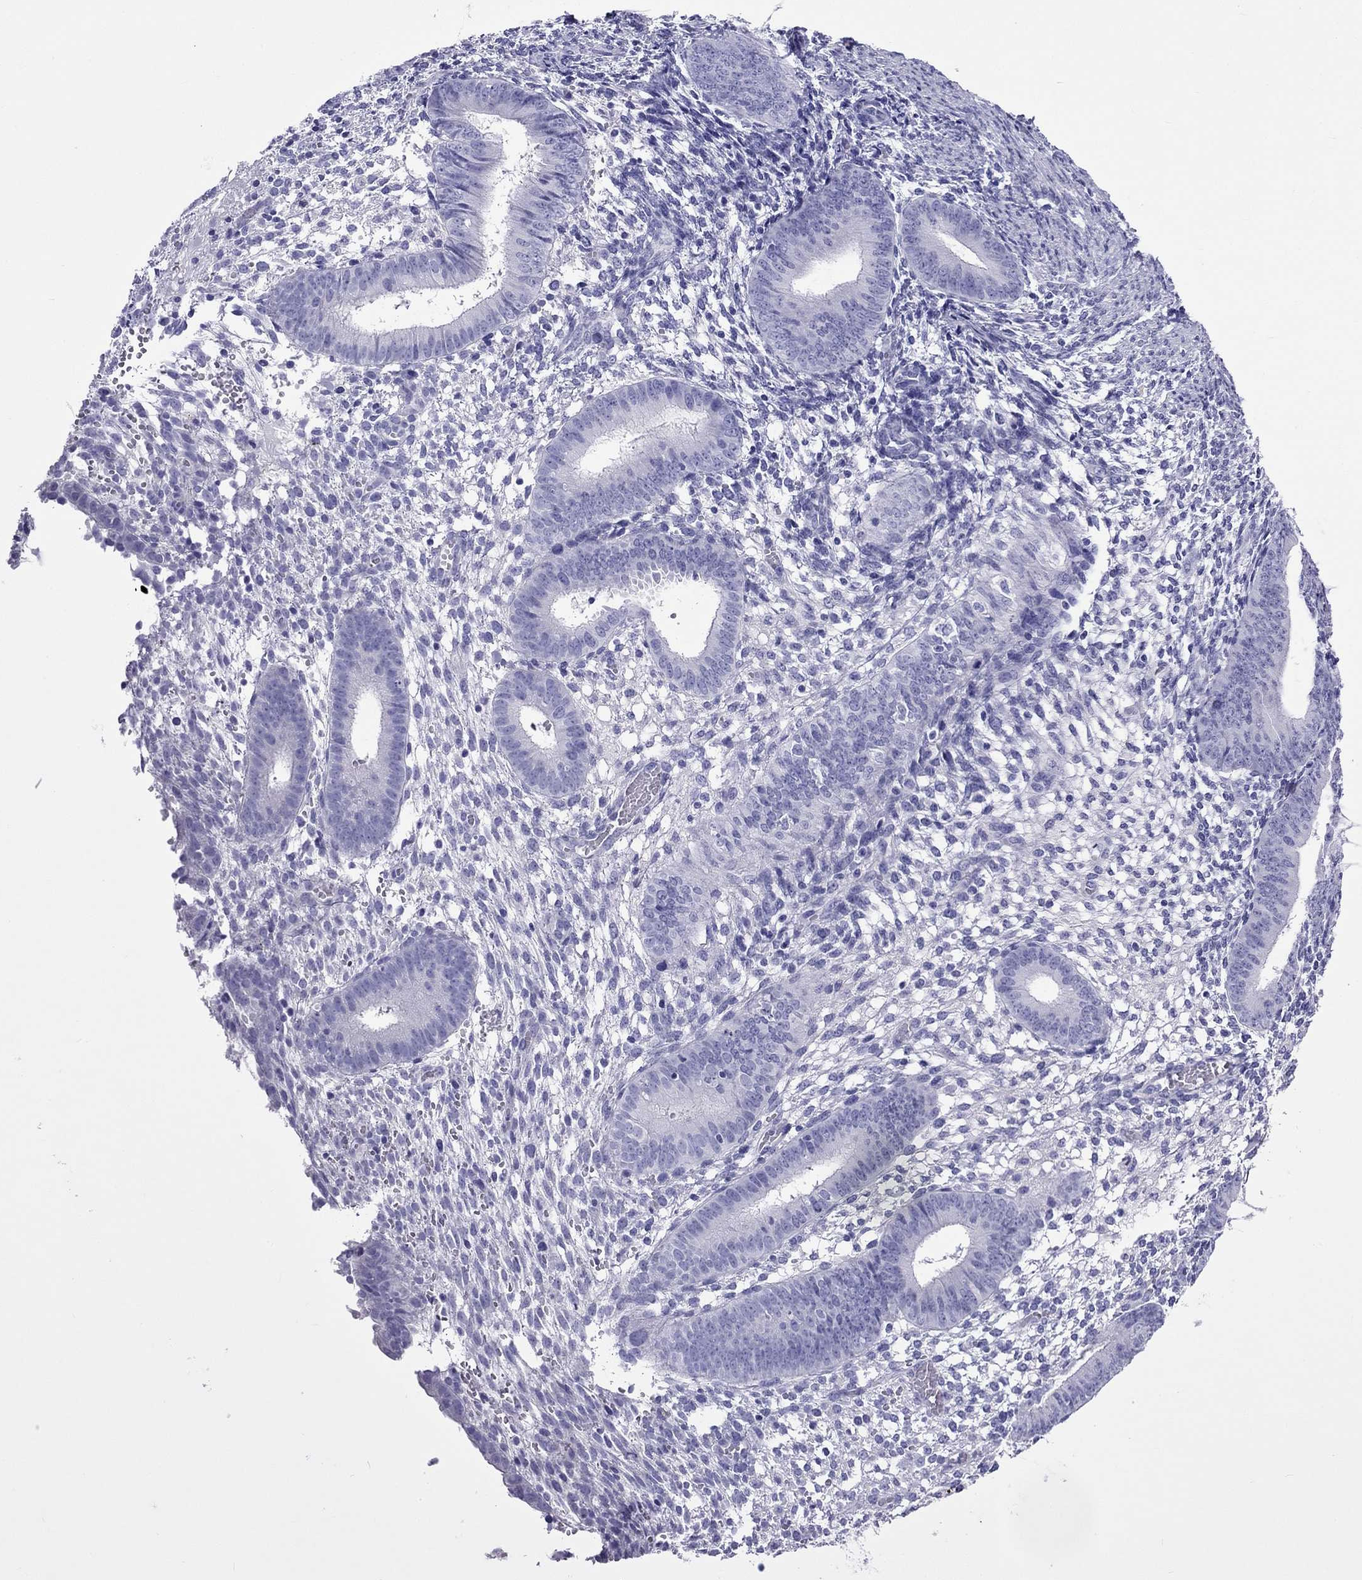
{"staining": {"intensity": "negative", "quantity": "none", "location": "none"}, "tissue": "endometrium", "cell_type": "Cells in endometrial stroma", "image_type": "normal", "snomed": [{"axis": "morphology", "description": "Normal tissue, NOS"}, {"axis": "topography", "description": "Endometrium"}], "caption": "Photomicrograph shows no significant protein staining in cells in endometrial stroma of benign endometrium.", "gene": "ARR3", "patient": {"sex": "female", "age": 39}}